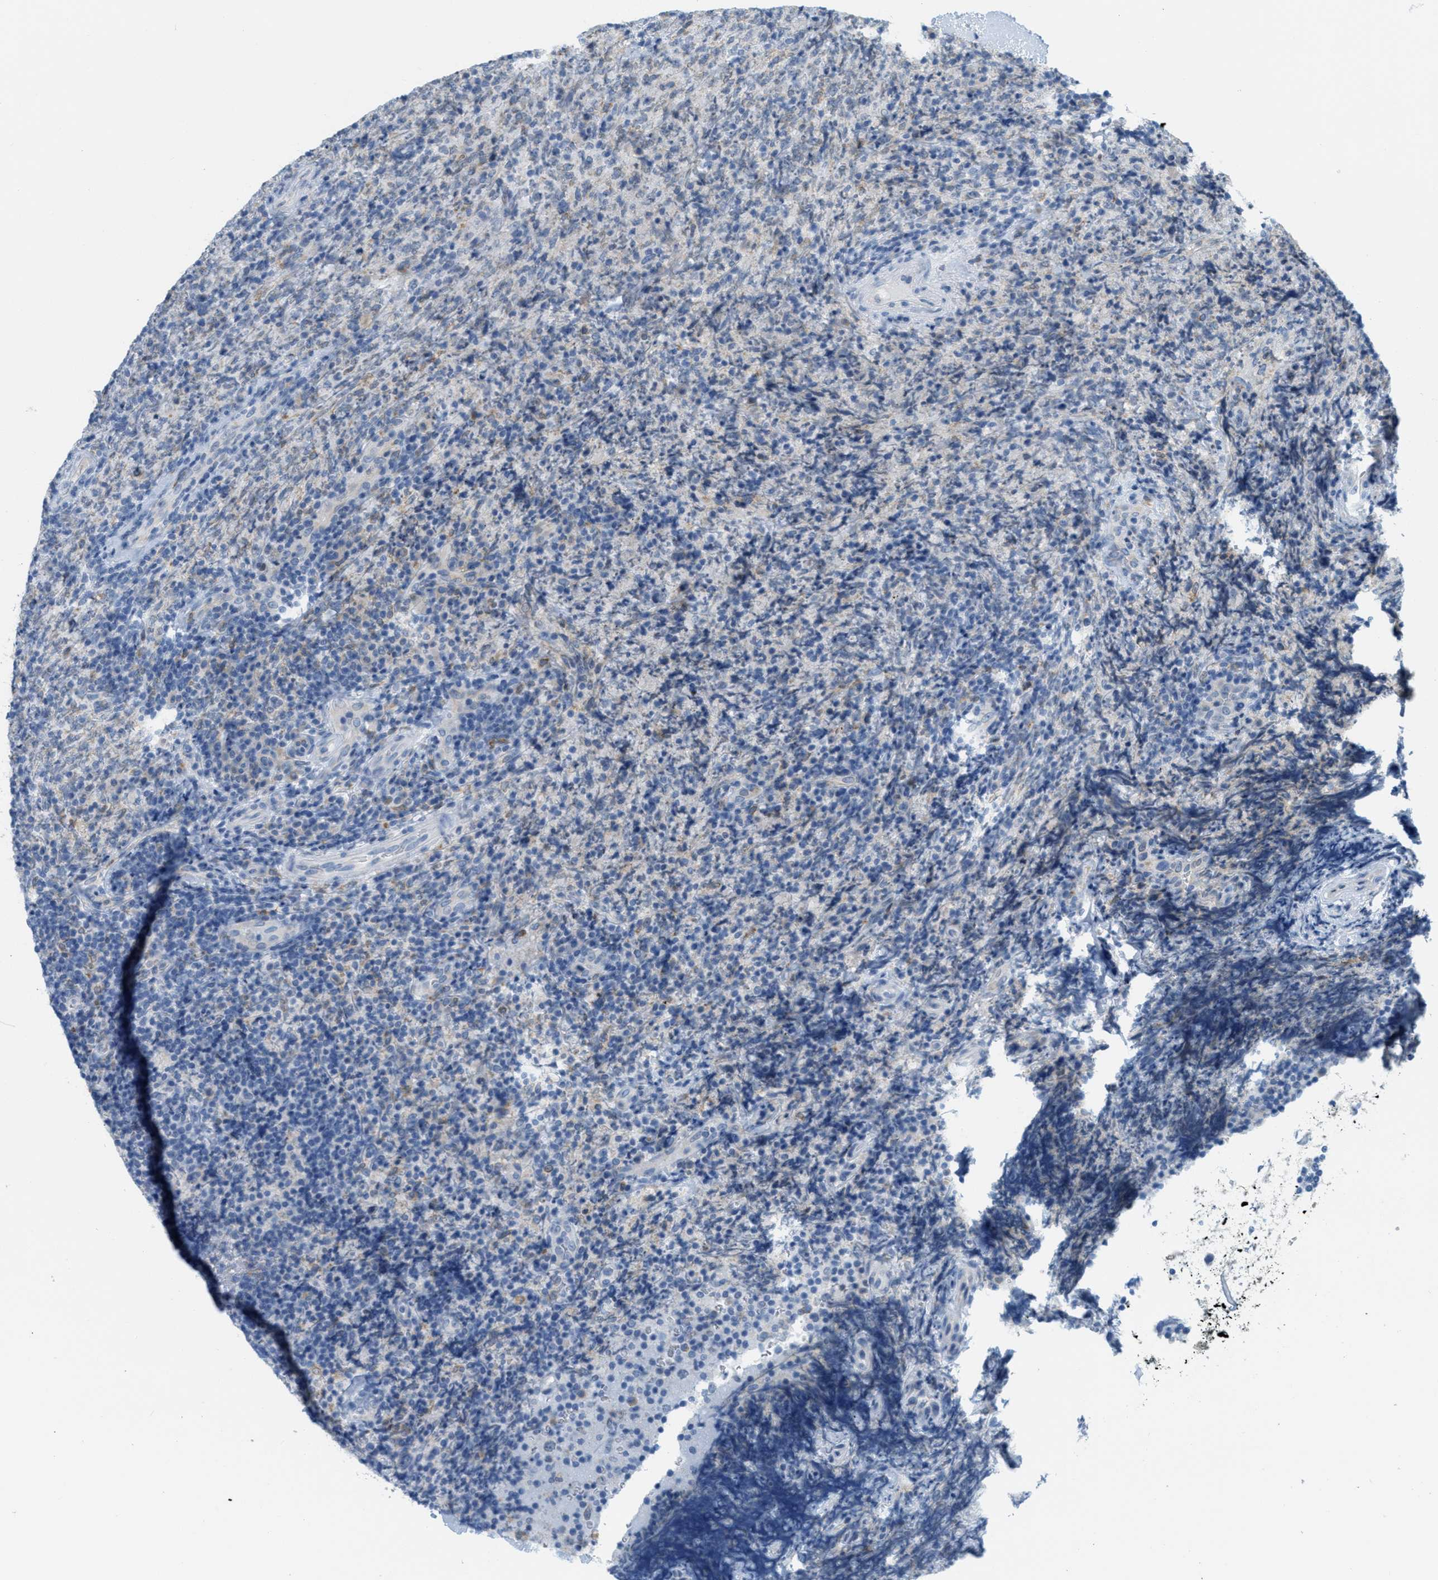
{"staining": {"intensity": "negative", "quantity": "none", "location": "none"}, "tissue": "lymphoma", "cell_type": "Tumor cells", "image_type": "cancer", "snomed": [{"axis": "morphology", "description": "Malignant lymphoma, non-Hodgkin's type, High grade"}, {"axis": "topography", "description": "Tonsil"}], "caption": "High power microscopy micrograph of an IHC micrograph of lymphoma, revealing no significant expression in tumor cells.", "gene": "TEX264", "patient": {"sex": "female", "age": 36}}